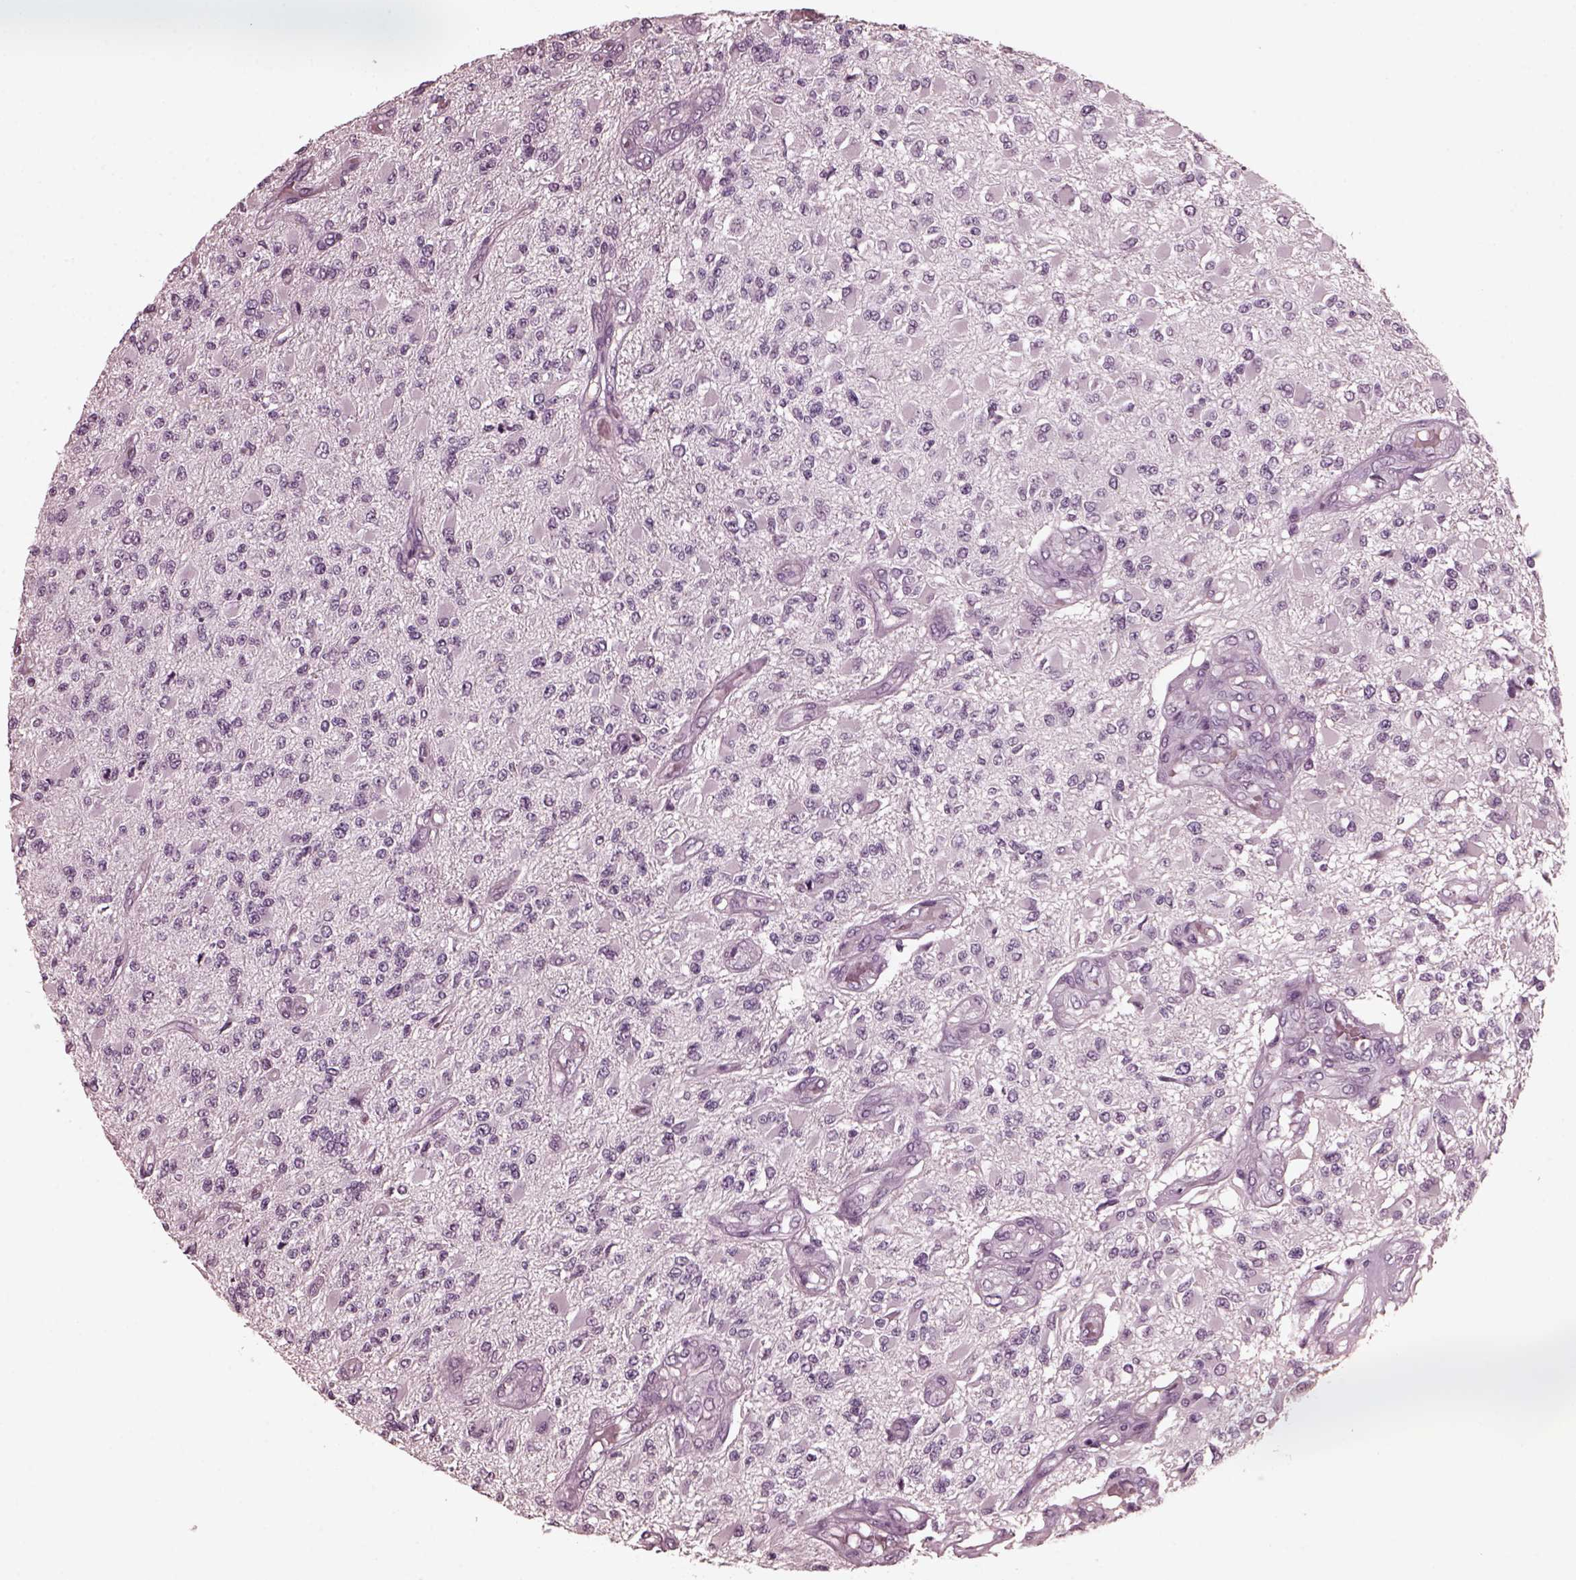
{"staining": {"intensity": "negative", "quantity": "none", "location": "none"}, "tissue": "glioma", "cell_type": "Tumor cells", "image_type": "cancer", "snomed": [{"axis": "morphology", "description": "Glioma, malignant, High grade"}, {"axis": "topography", "description": "Brain"}], "caption": "Malignant glioma (high-grade) was stained to show a protein in brown. There is no significant positivity in tumor cells.", "gene": "CGA", "patient": {"sex": "female", "age": 63}}